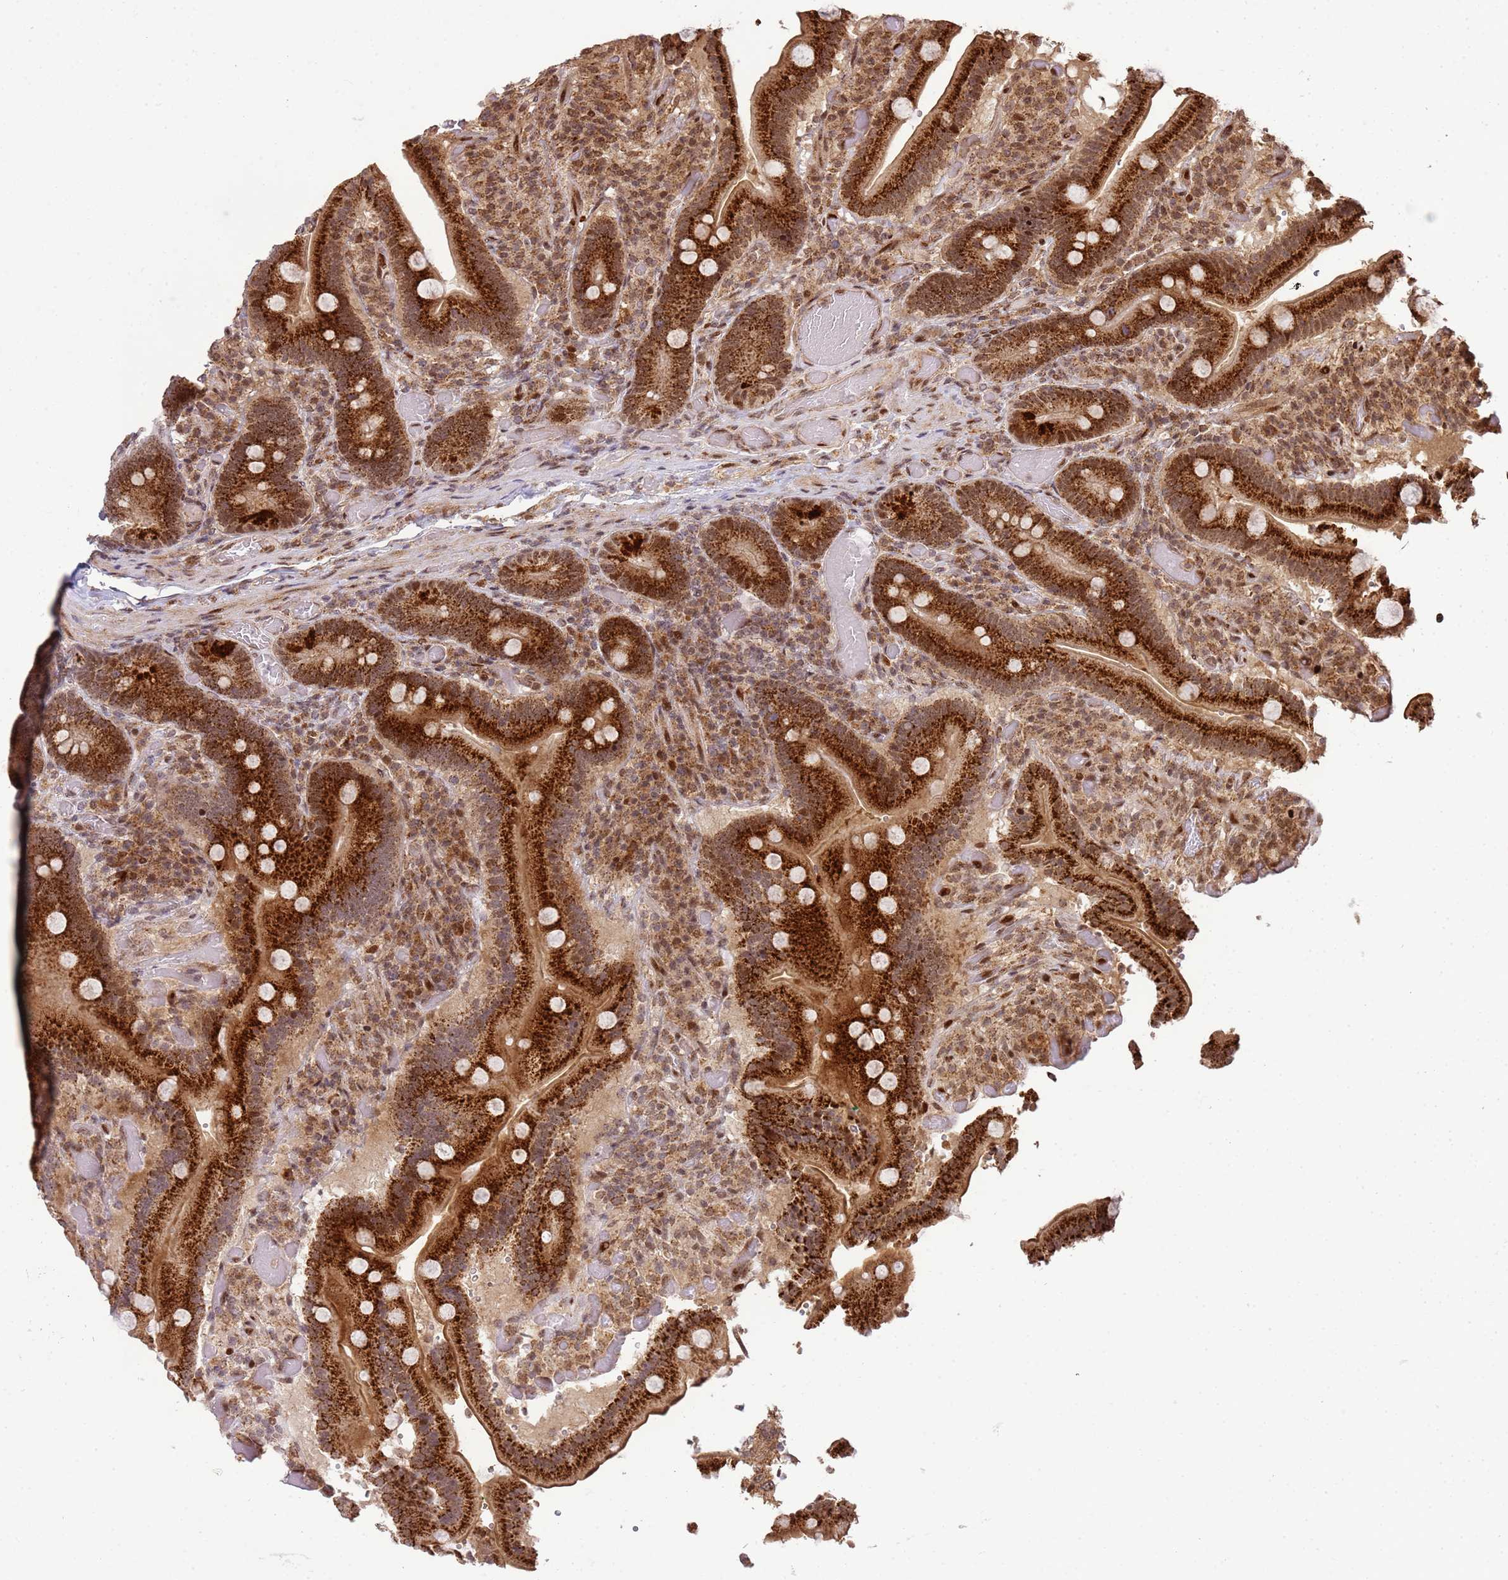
{"staining": {"intensity": "strong", "quantity": ">75%", "location": "cytoplasmic/membranous"}, "tissue": "duodenum", "cell_type": "Glandular cells", "image_type": "normal", "snomed": [{"axis": "morphology", "description": "Normal tissue, NOS"}, {"axis": "topography", "description": "Duodenum"}], "caption": "The histopathology image displays staining of unremarkable duodenum, revealing strong cytoplasmic/membranous protein positivity (brown color) within glandular cells. (IHC, brightfield microscopy, high magnification).", "gene": "PEX14", "patient": {"sex": "female", "age": 62}}